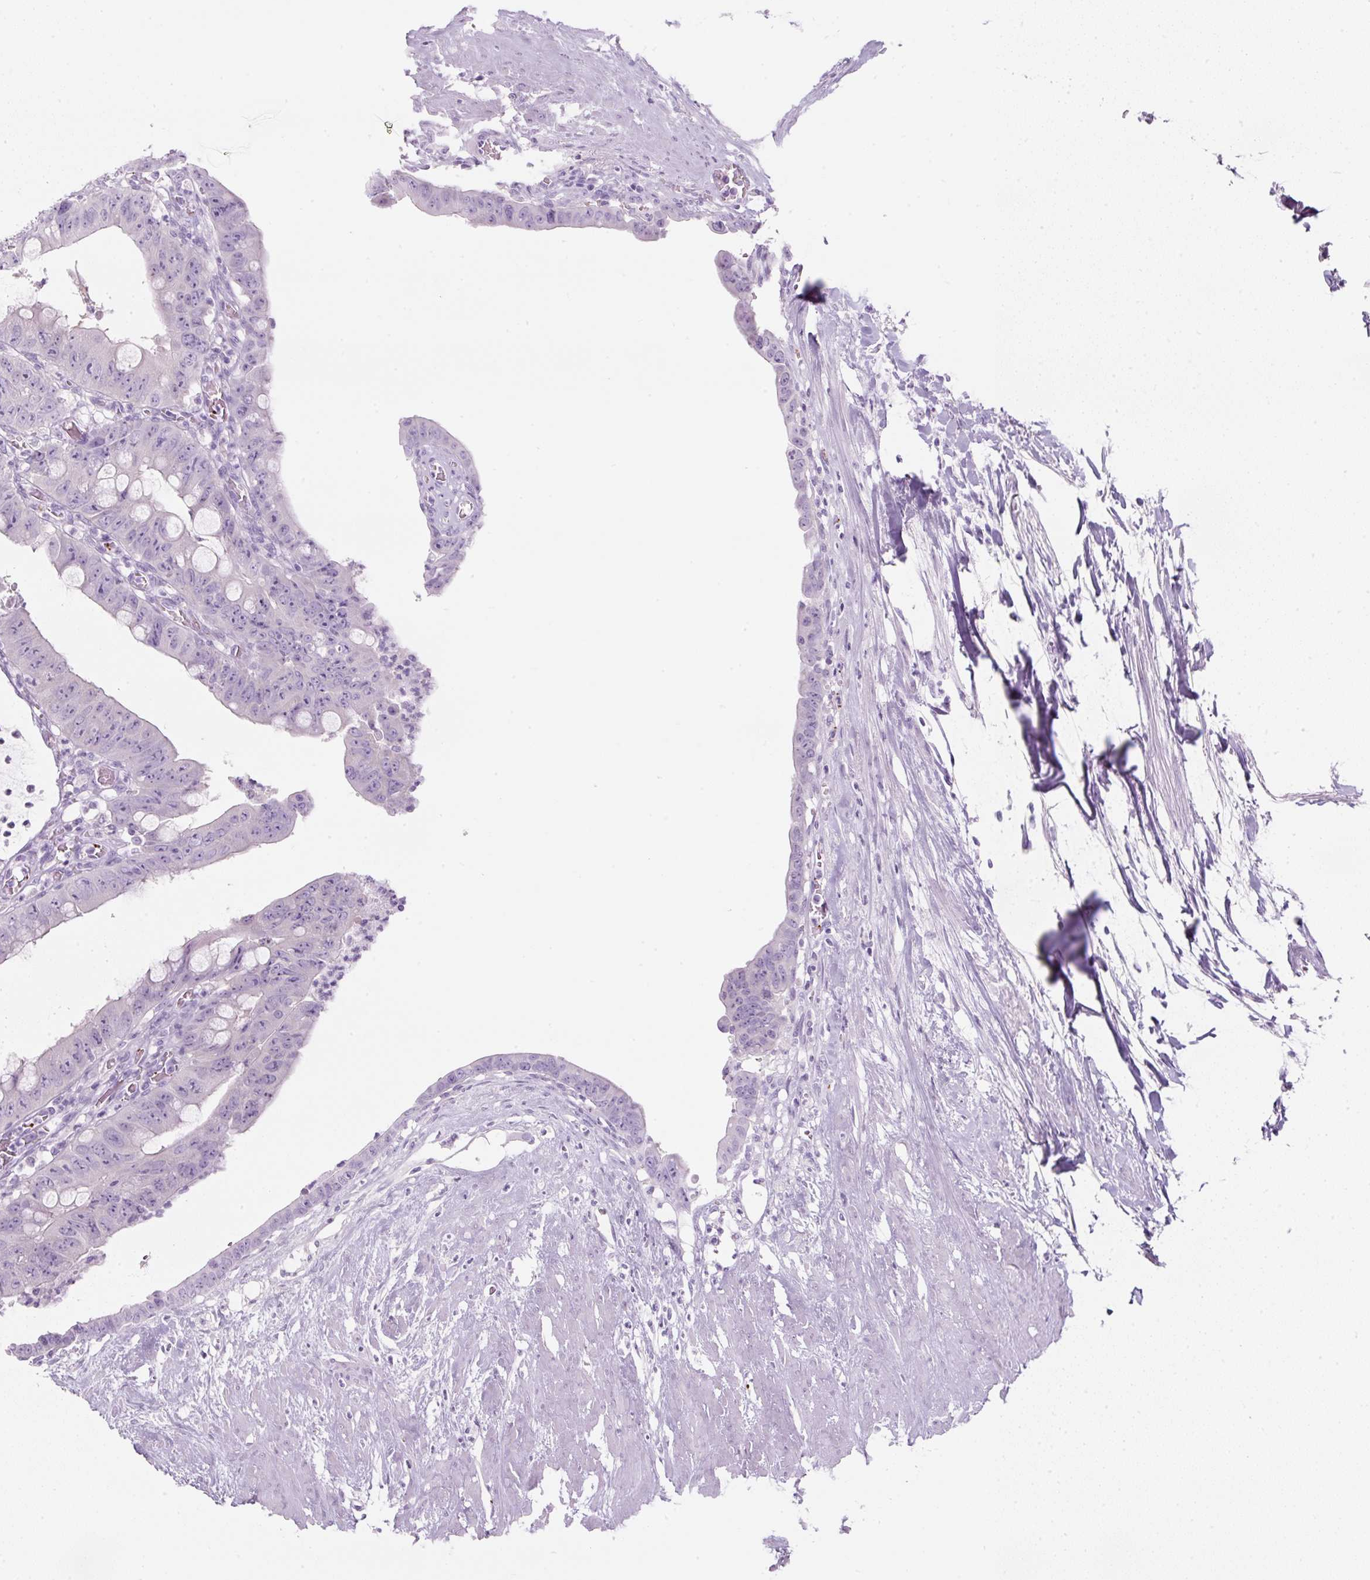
{"staining": {"intensity": "negative", "quantity": "none", "location": "none"}, "tissue": "colorectal cancer", "cell_type": "Tumor cells", "image_type": "cancer", "snomed": [{"axis": "morphology", "description": "Adenocarcinoma, NOS"}, {"axis": "topography", "description": "Rectum"}], "caption": "This is an immunohistochemistry (IHC) histopathology image of colorectal cancer (adenocarcinoma). There is no staining in tumor cells.", "gene": "PF4V1", "patient": {"sex": "male", "age": 78}}